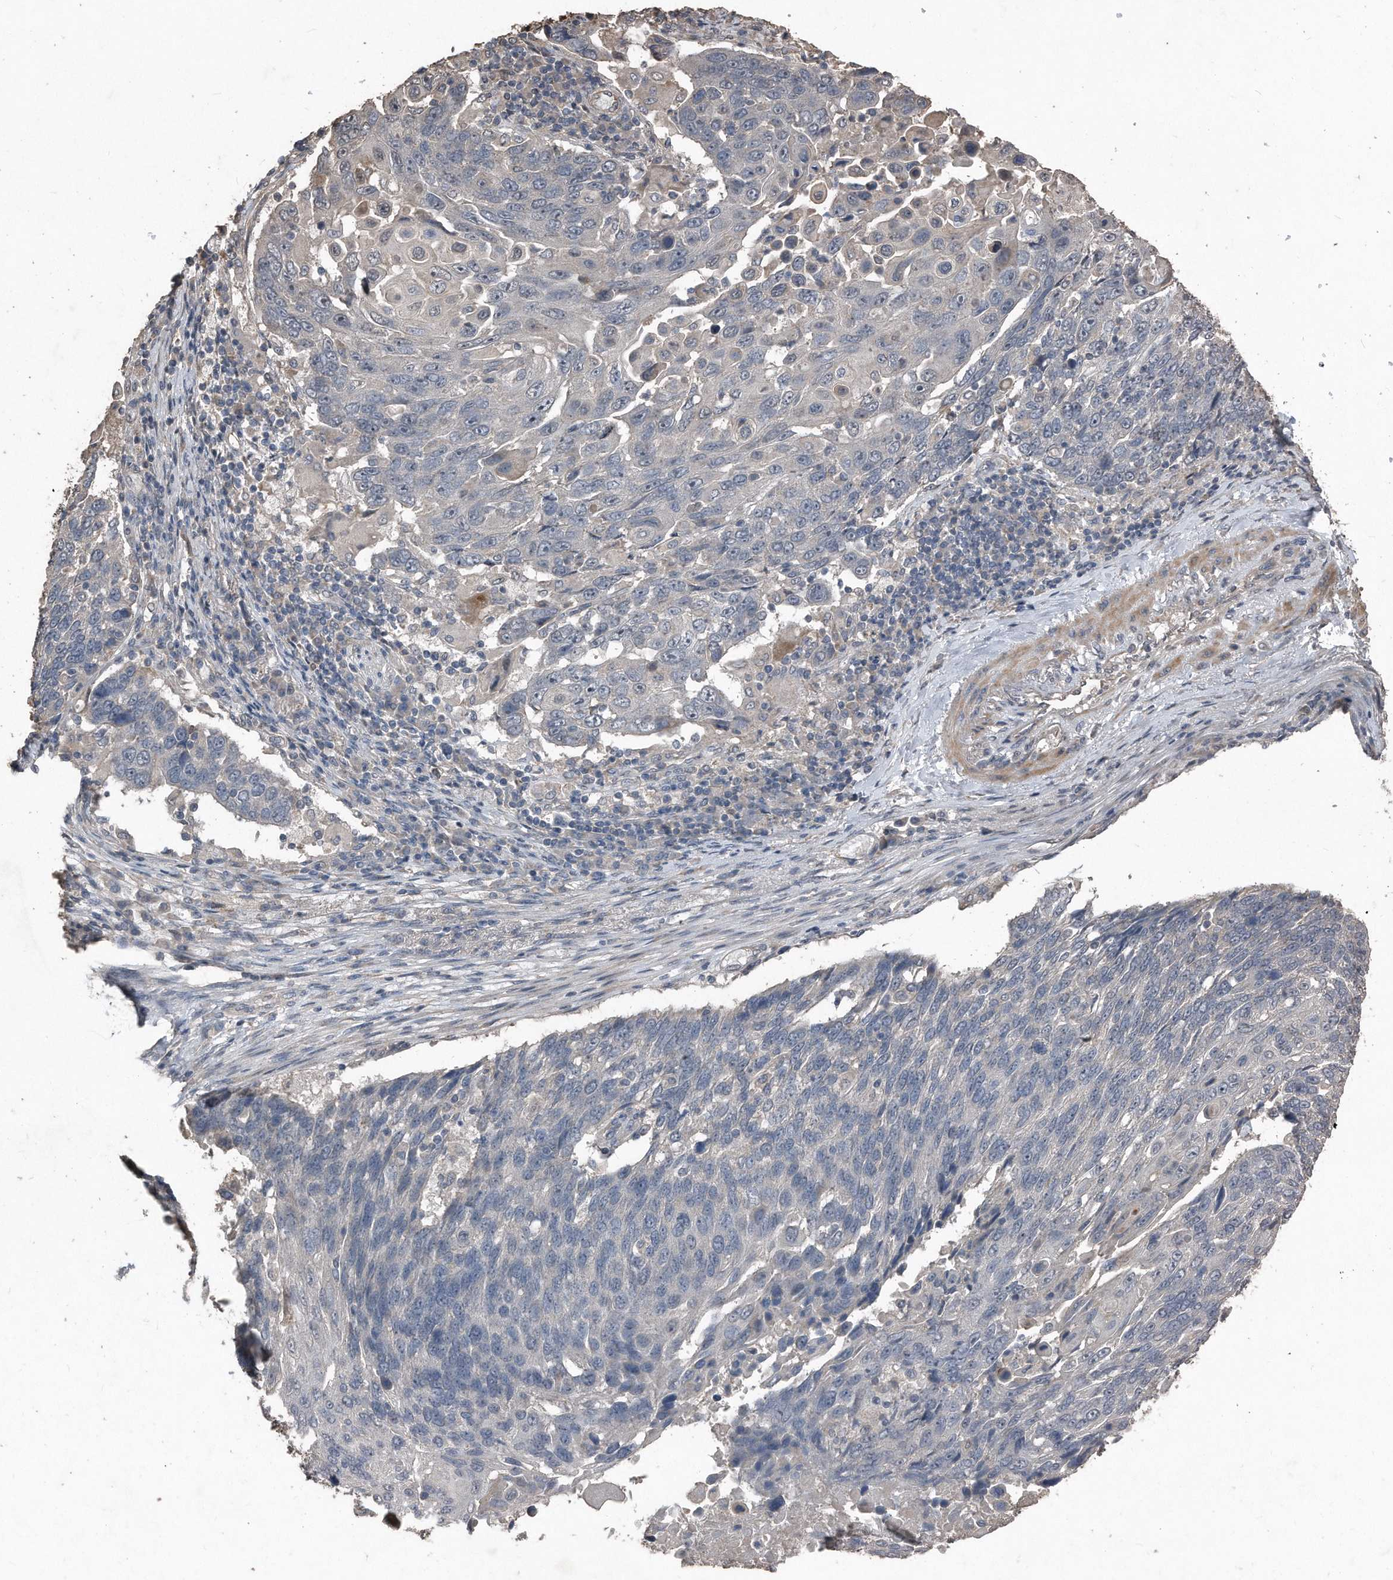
{"staining": {"intensity": "negative", "quantity": "none", "location": "none"}, "tissue": "lung cancer", "cell_type": "Tumor cells", "image_type": "cancer", "snomed": [{"axis": "morphology", "description": "Squamous cell carcinoma, NOS"}, {"axis": "topography", "description": "Lung"}], "caption": "Tumor cells show no significant protein positivity in lung squamous cell carcinoma.", "gene": "ANKRD10", "patient": {"sex": "male", "age": 66}}